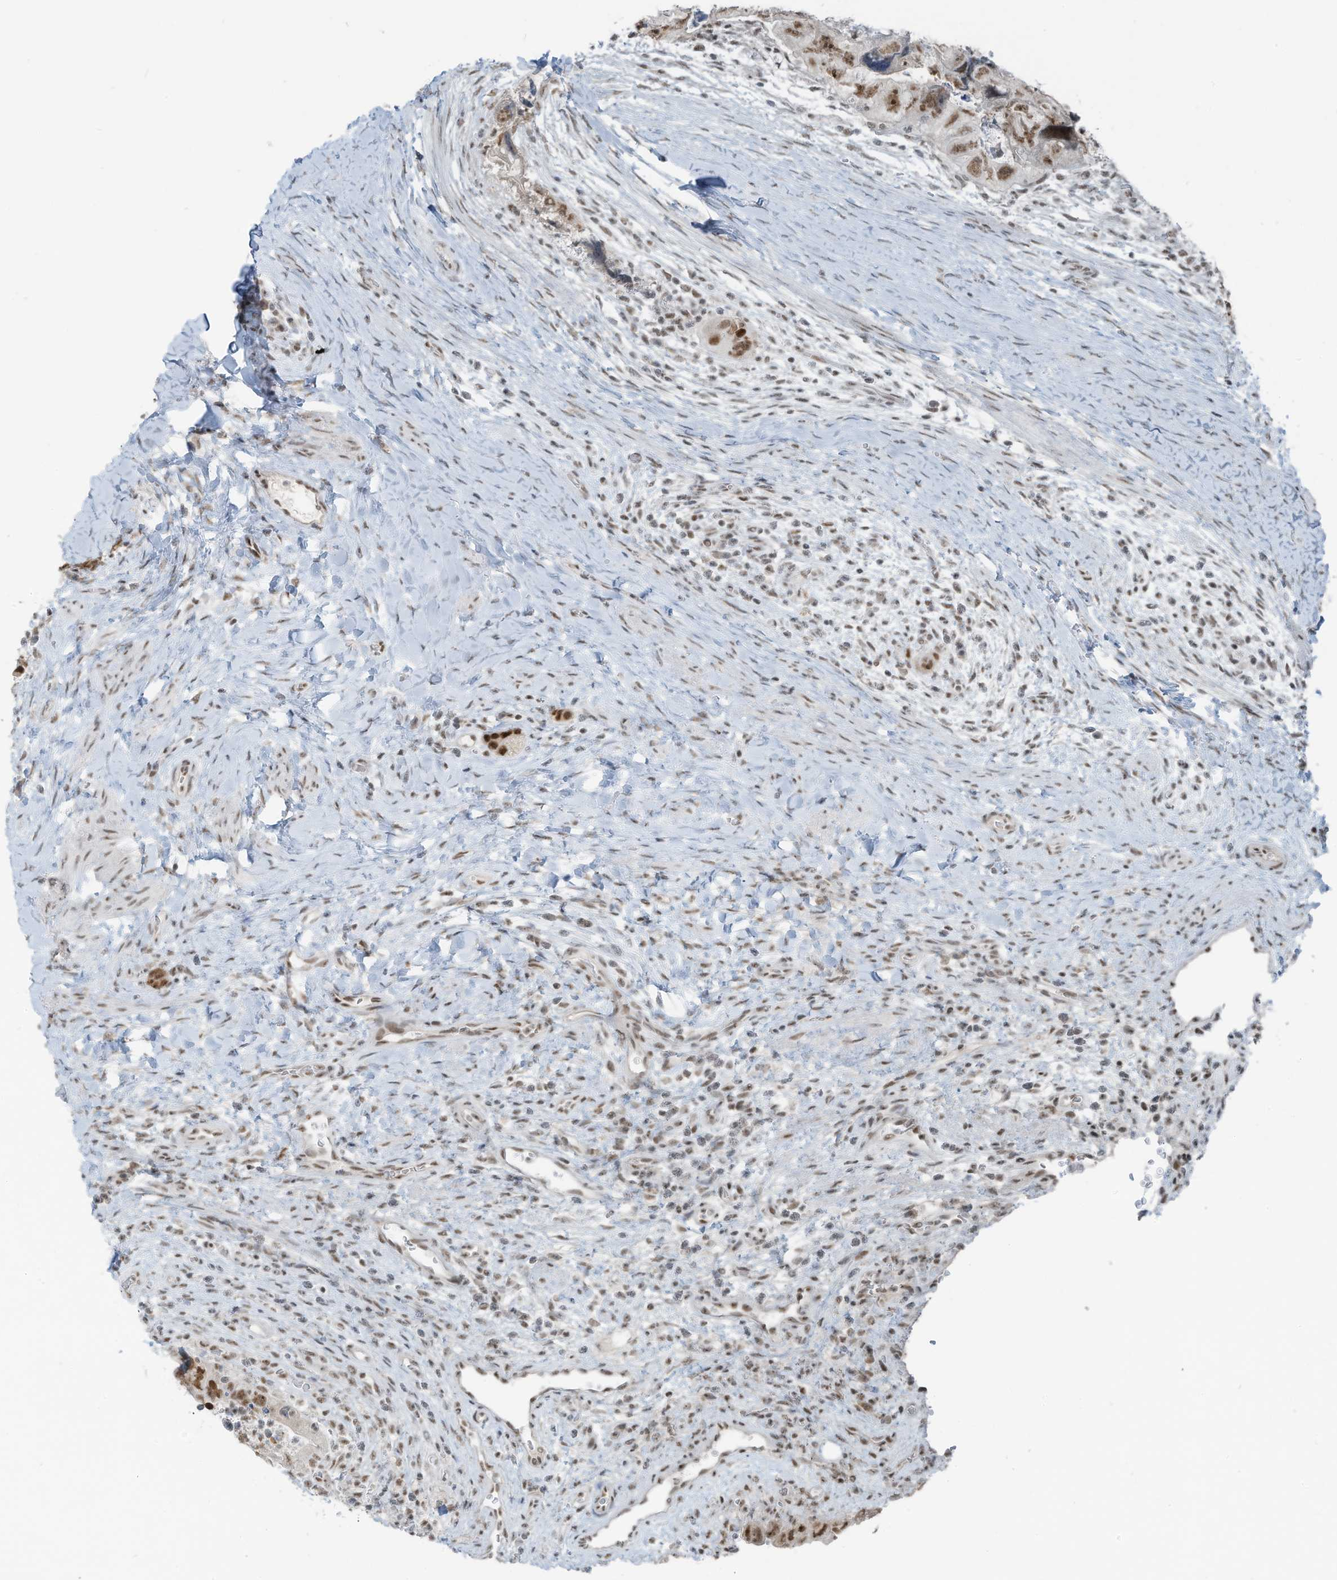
{"staining": {"intensity": "moderate", "quantity": ">75%", "location": "nuclear"}, "tissue": "colorectal cancer", "cell_type": "Tumor cells", "image_type": "cancer", "snomed": [{"axis": "morphology", "description": "Adenocarcinoma, NOS"}, {"axis": "topography", "description": "Rectum"}], "caption": "DAB immunohistochemical staining of colorectal cancer (adenocarcinoma) reveals moderate nuclear protein expression in about >75% of tumor cells. Using DAB (3,3'-diaminobenzidine) (brown) and hematoxylin (blue) stains, captured at high magnification using brightfield microscopy.", "gene": "WRNIP1", "patient": {"sex": "male", "age": 59}}